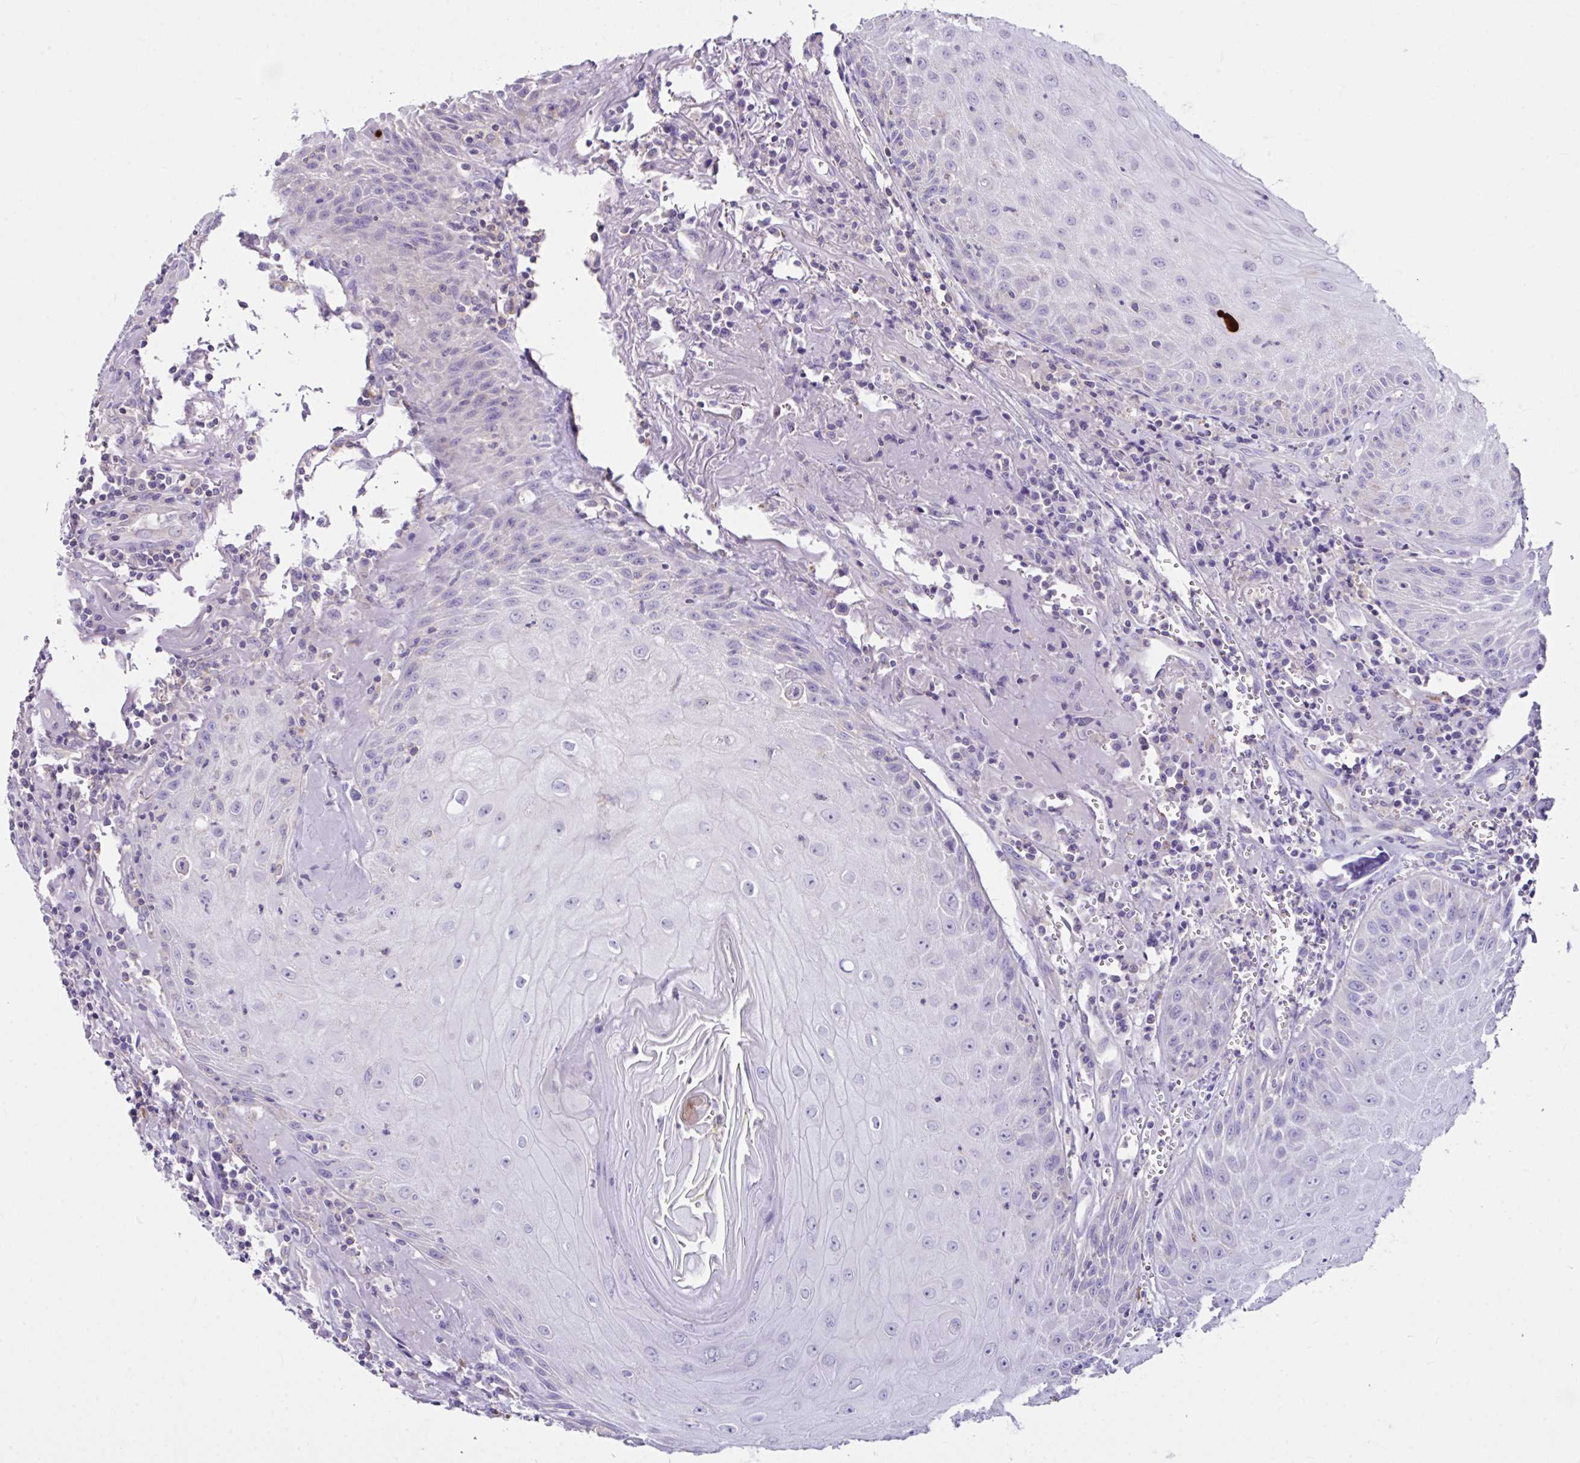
{"staining": {"intensity": "negative", "quantity": "none", "location": "none"}, "tissue": "head and neck cancer", "cell_type": "Tumor cells", "image_type": "cancer", "snomed": [{"axis": "morphology", "description": "Normal tissue, NOS"}, {"axis": "morphology", "description": "Squamous cell carcinoma, NOS"}, {"axis": "topography", "description": "Oral tissue"}, {"axis": "topography", "description": "Head-Neck"}], "caption": "Micrograph shows no protein staining in tumor cells of squamous cell carcinoma (head and neck) tissue. (Stains: DAB immunohistochemistry (IHC) with hematoxylin counter stain, Microscopy: brightfield microscopy at high magnification).", "gene": "D2HGDH", "patient": {"sex": "female", "age": 70}}